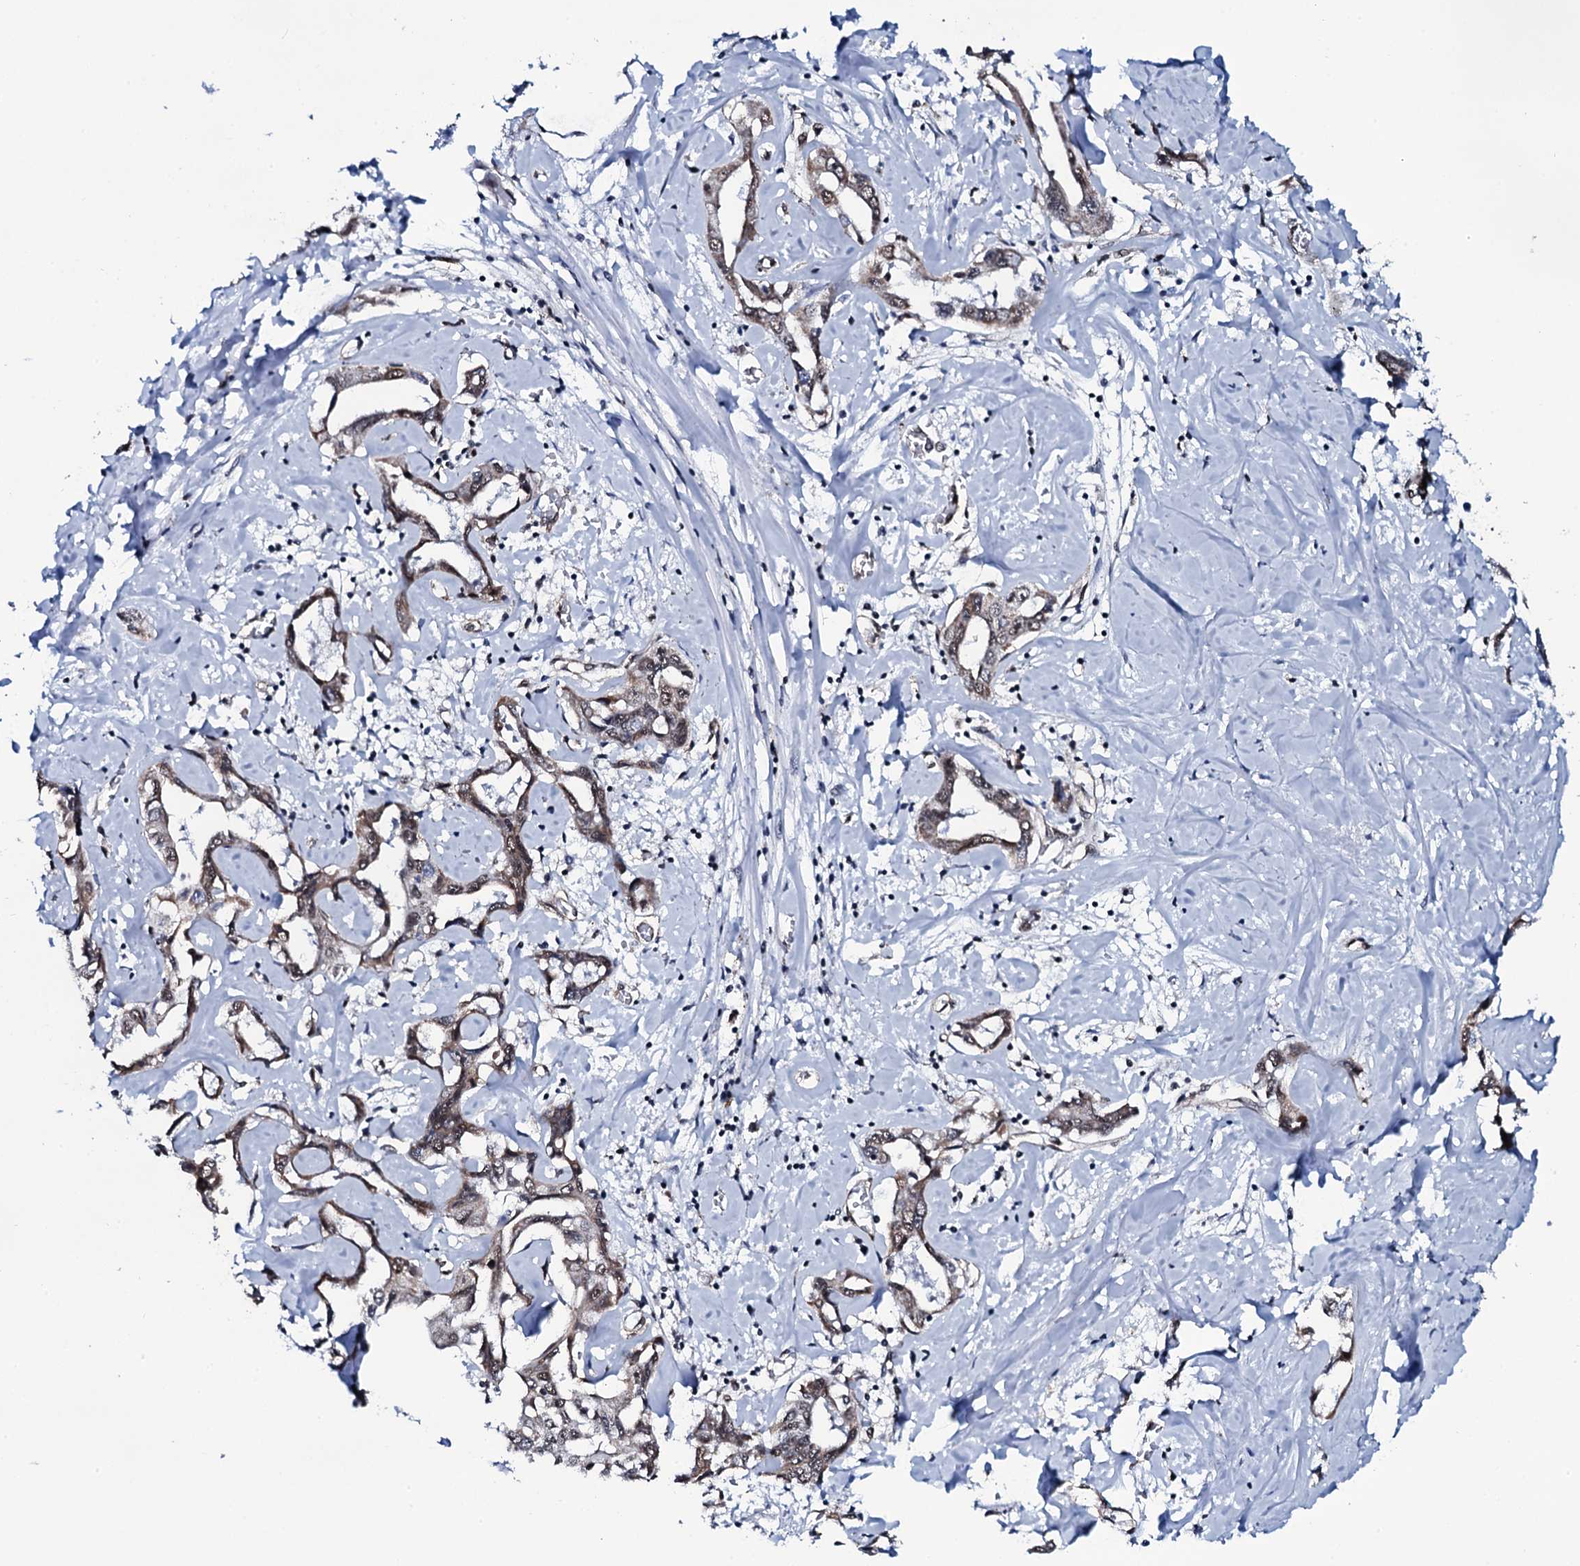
{"staining": {"intensity": "weak", "quantity": ">75%", "location": "nuclear"}, "tissue": "liver cancer", "cell_type": "Tumor cells", "image_type": "cancer", "snomed": [{"axis": "morphology", "description": "Cholangiocarcinoma"}, {"axis": "topography", "description": "Liver"}], "caption": "Immunohistochemistry of human liver cancer (cholangiocarcinoma) reveals low levels of weak nuclear staining in approximately >75% of tumor cells.", "gene": "CWC15", "patient": {"sex": "male", "age": 59}}